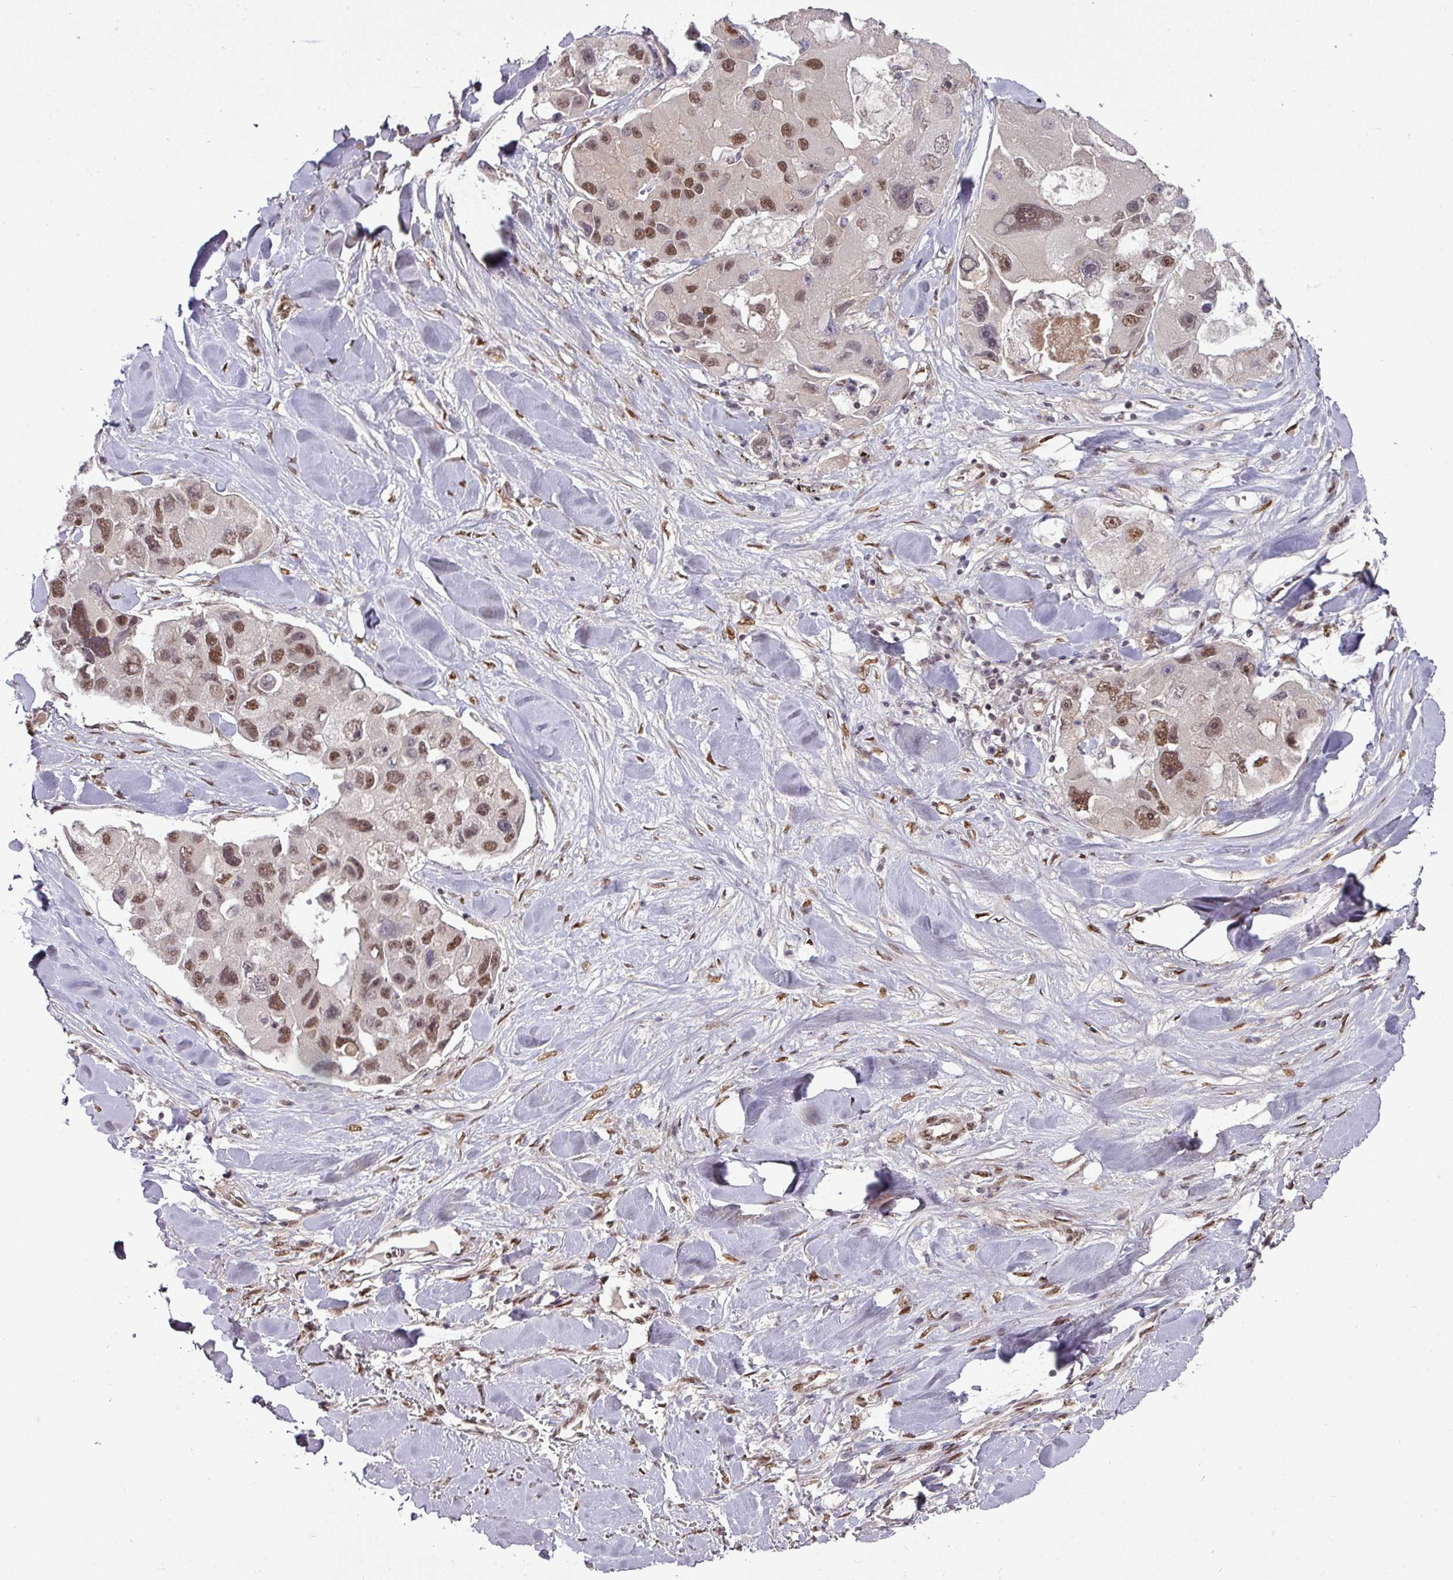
{"staining": {"intensity": "moderate", "quantity": ">75%", "location": "nuclear"}, "tissue": "lung cancer", "cell_type": "Tumor cells", "image_type": "cancer", "snomed": [{"axis": "morphology", "description": "Adenocarcinoma, NOS"}, {"axis": "topography", "description": "Lung"}], "caption": "The micrograph reveals a brown stain indicating the presence of a protein in the nuclear of tumor cells in lung cancer (adenocarcinoma).", "gene": "CIC", "patient": {"sex": "female", "age": 54}}